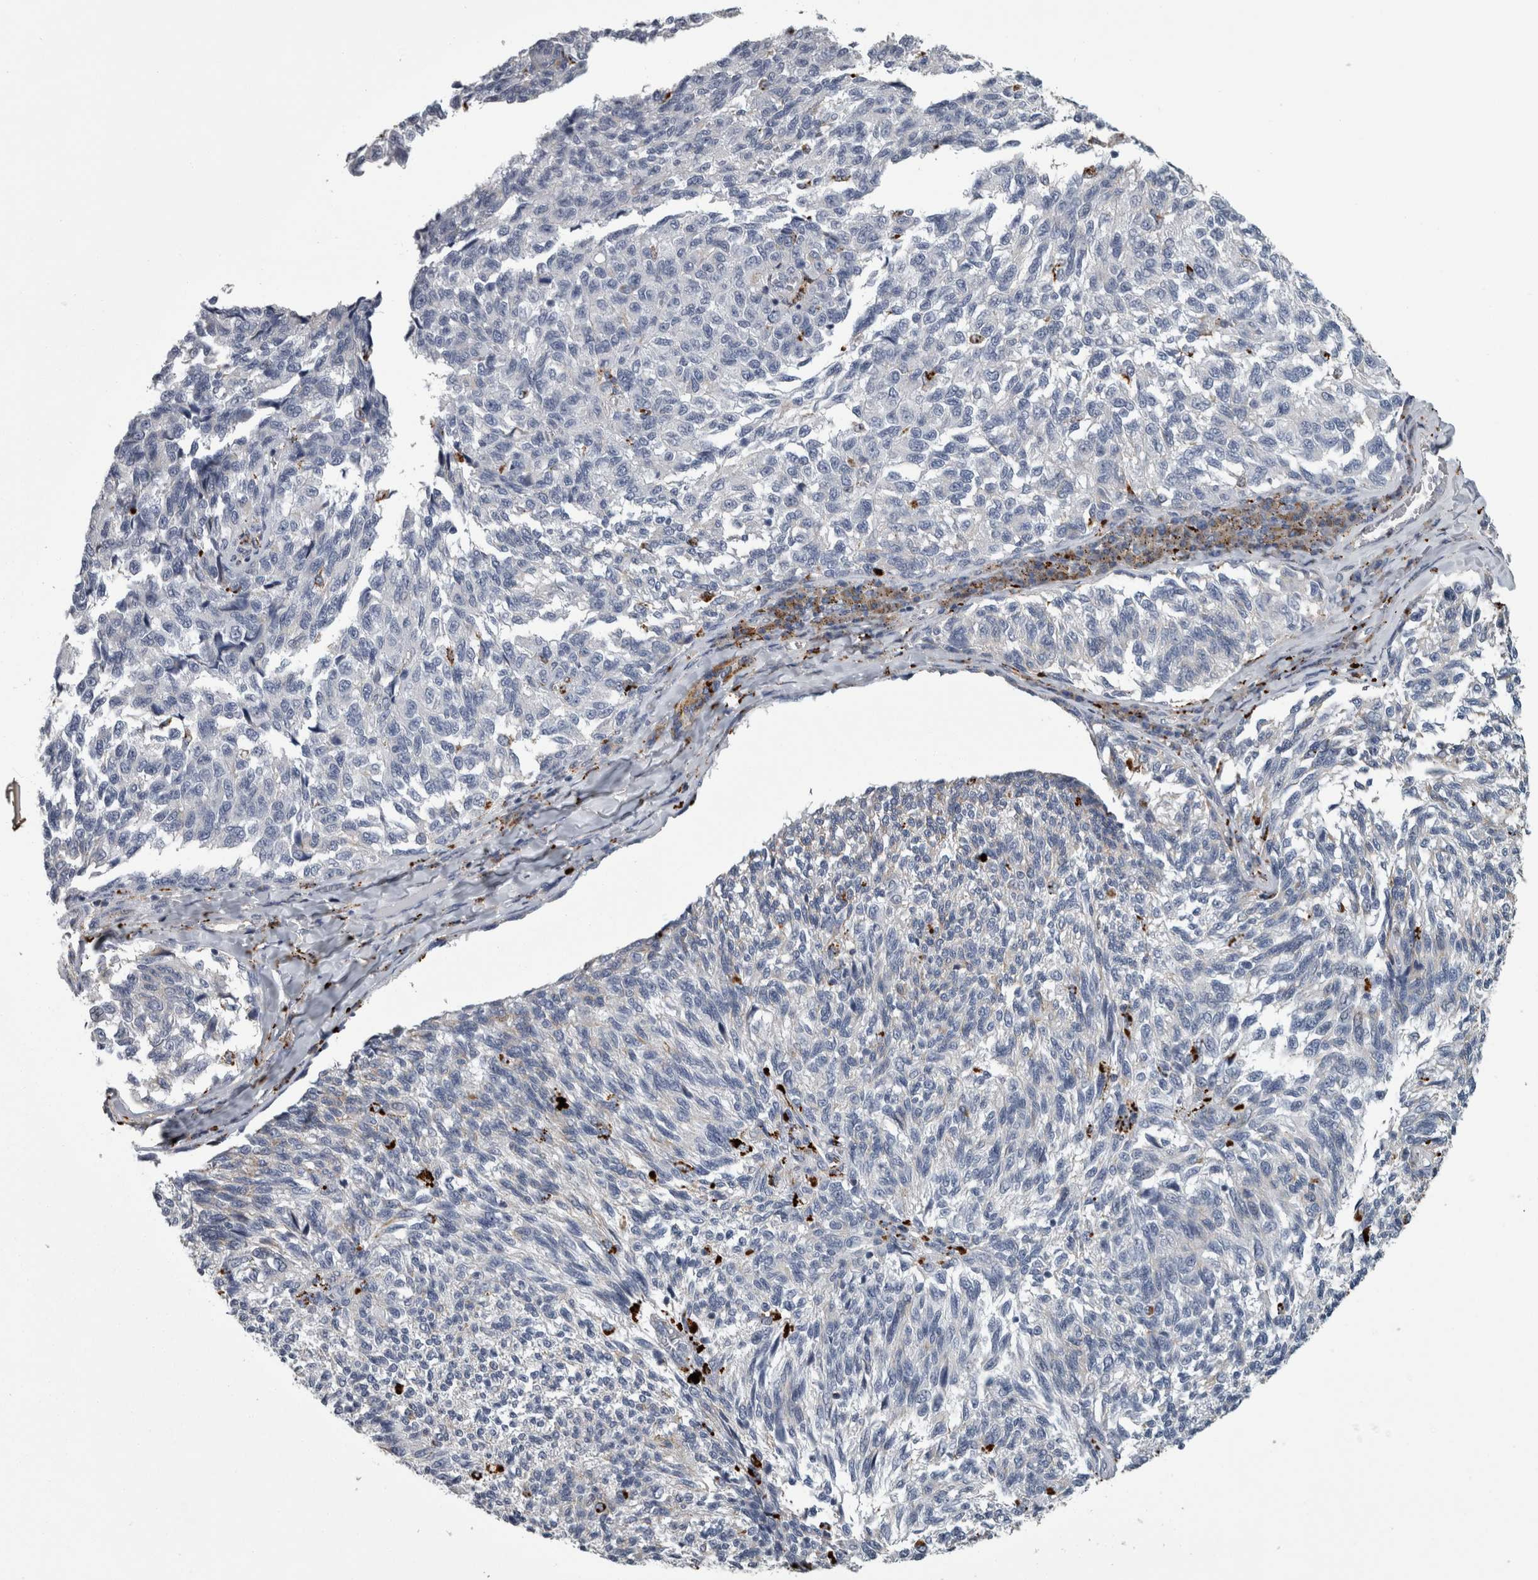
{"staining": {"intensity": "negative", "quantity": "none", "location": "none"}, "tissue": "melanoma", "cell_type": "Tumor cells", "image_type": "cancer", "snomed": [{"axis": "morphology", "description": "Malignant melanoma, NOS"}, {"axis": "topography", "description": "Skin"}], "caption": "Malignant melanoma stained for a protein using IHC exhibits no staining tumor cells.", "gene": "DPP7", "patient": {"sex": "female", "age": 73}}